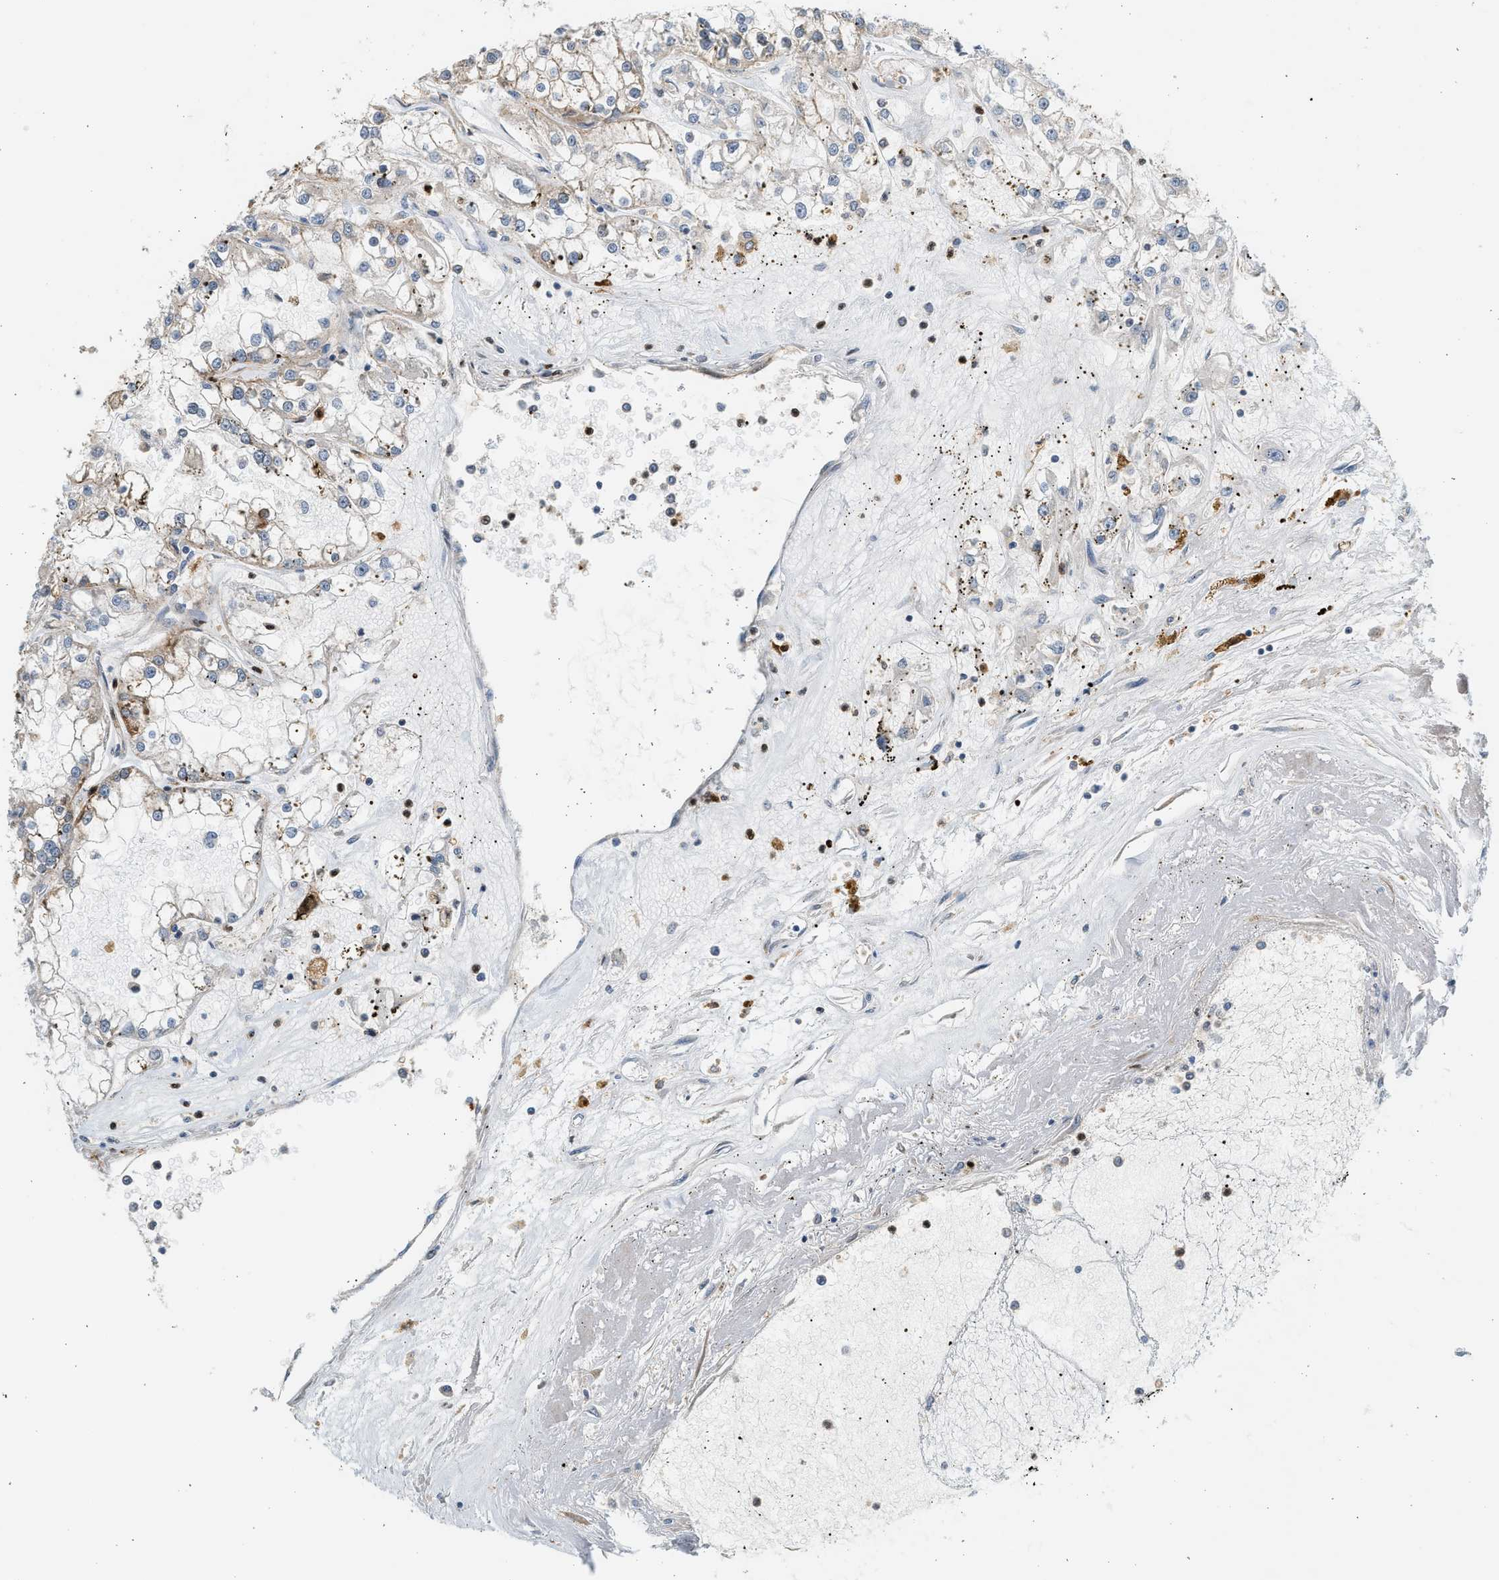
{"staining": {"intensity": "weak", "quantity": "<25%", "location": "cytoplasmic/membranous"}, "tissue": "renal cancer", "cell_type": "Tumor cells", "image_type": "cancer", "snomed": [{"axis": "morphology", "description": "Adenocarcinoma, NOS"}, {"axis": "topography", "description": "Kidney"}], "caption": "Renal cancer stained for a protein using immunohistochemistry (IHC) shows no positivity tumor cells.", "gene": "NRSN2", "patient": {"sex": "female", "age": 52}}